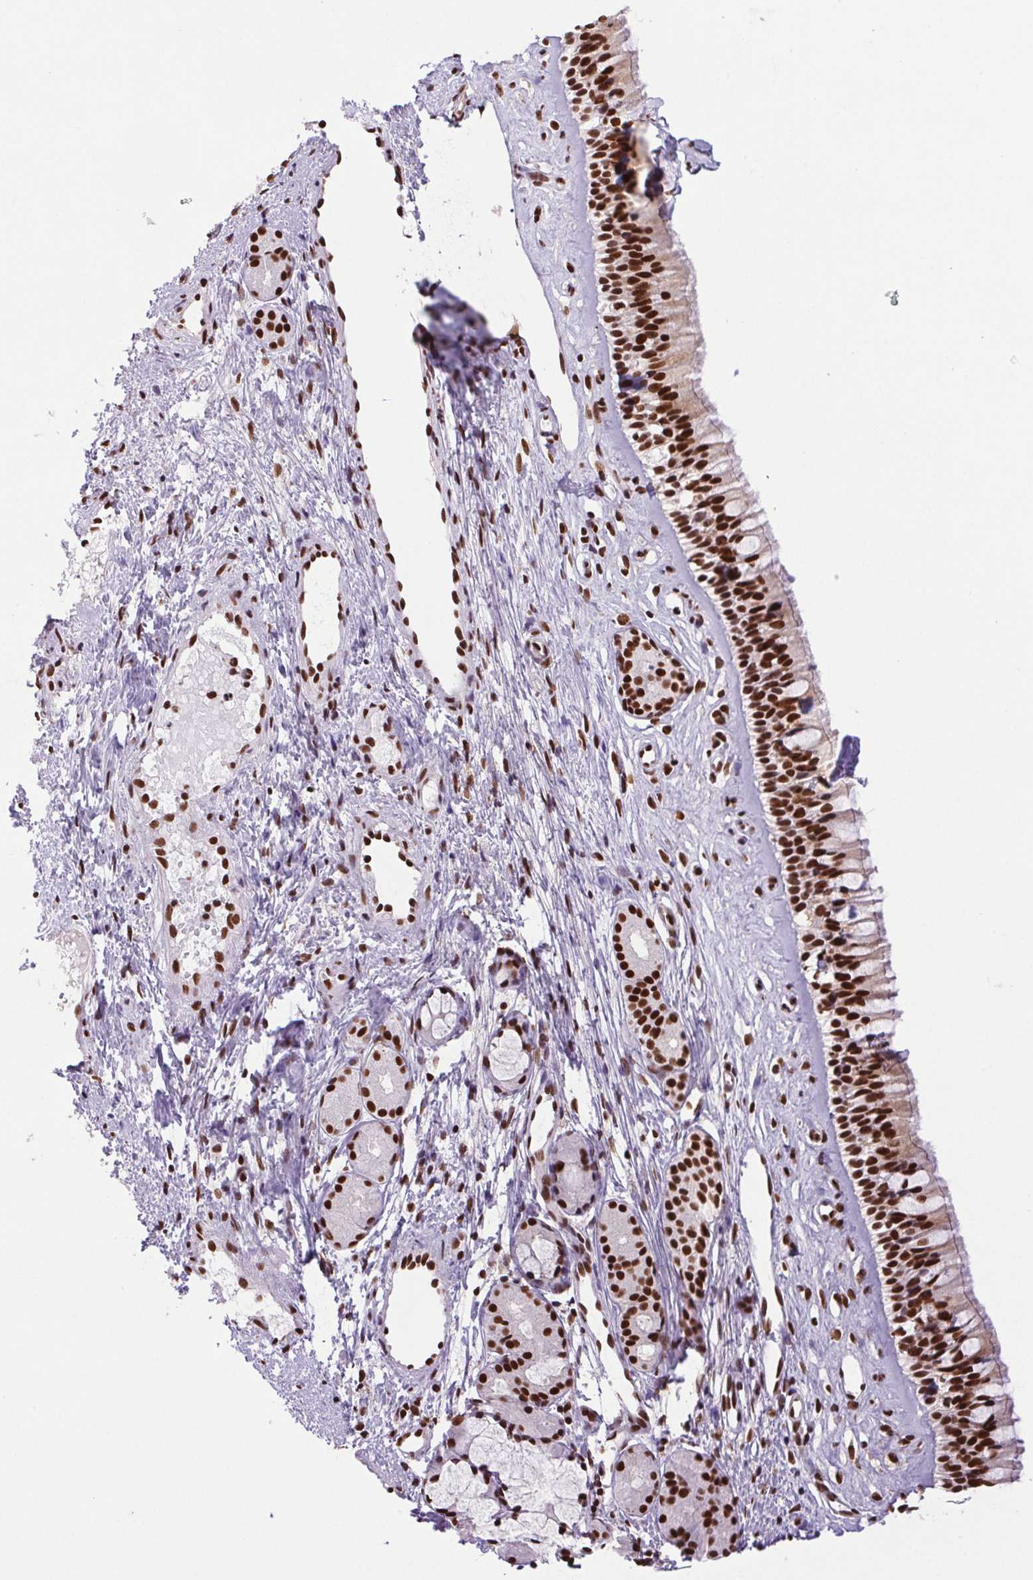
{"staining": {"intensity": "strong", "quantity": ">75%", "location": "nuclear"}, "tissue": "nasopharynx", "cell_type": "Respiratory epithelial cells", "image_type": "normal", "snomed": [{"axis": "morphology", "description": "Normal tissue, NOS"}, {"axis": "topography", "description": "Nasopharynx"}], "caption": "Immunohistochemistry (IHC) of normal human nasopharynx exhibits high levels of strong nuclear expression in approximately >75% of respiratory epithelial cells. (Brightfield microscopy of DAB IHC at high magnification).", "gene": "ZNF207", "patient": {"sex": "female", "age": 52}}